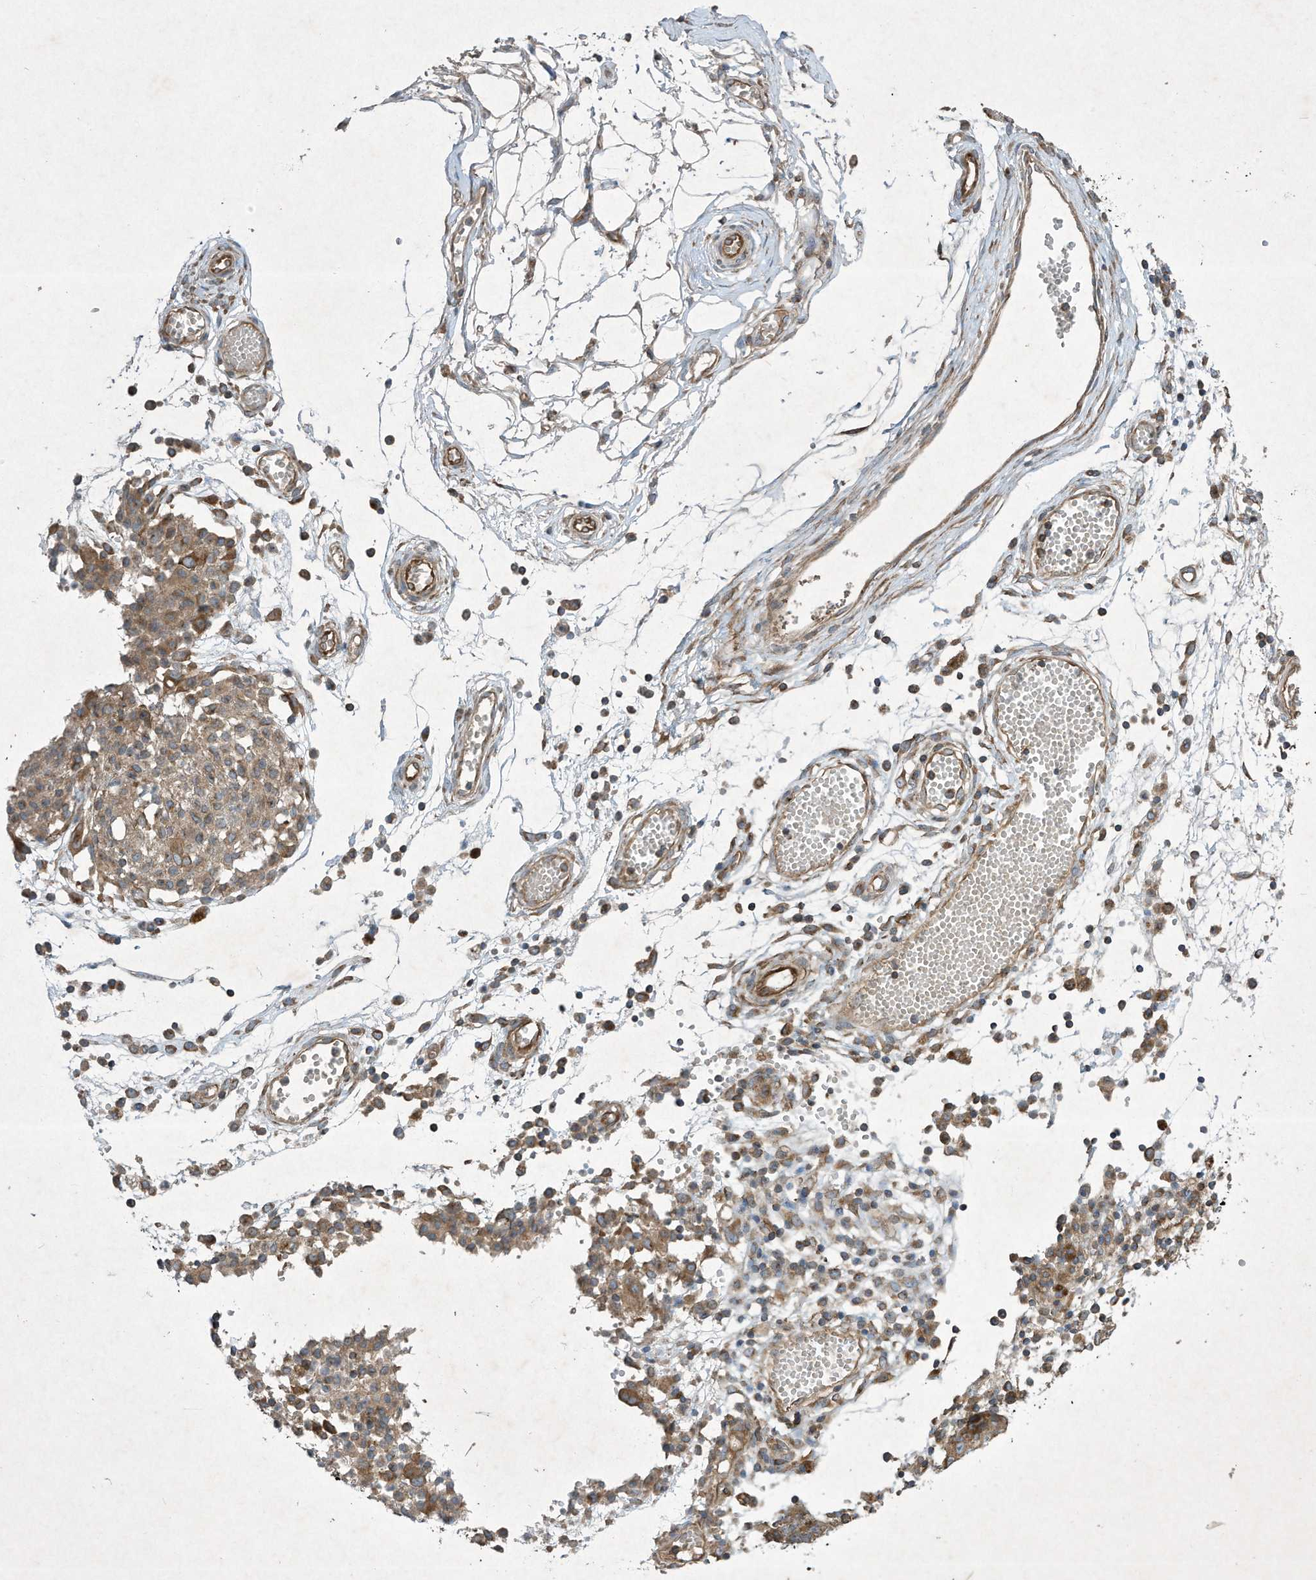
{"staining": {"intensity": "moderate", "quantity": ">75%", "location": "cytoplasmic/membranous"}, "tissue": "ovarian cancer", "cell_type": "Tumor cells", "image_type": "cancer", "snomed": [{"axis": "morphology", "description": "Carcinoma, endometroid"}, {"axis": "topography", "description": "Ovary"}], "caption": "Ovarian endometroid carcinoma tissue exhibits moderate cytoplasmic/membranous positivity in about >75% of tumor cells", "gene": "SYNJ2", "patient": {"sex": "female", "age": 42}}